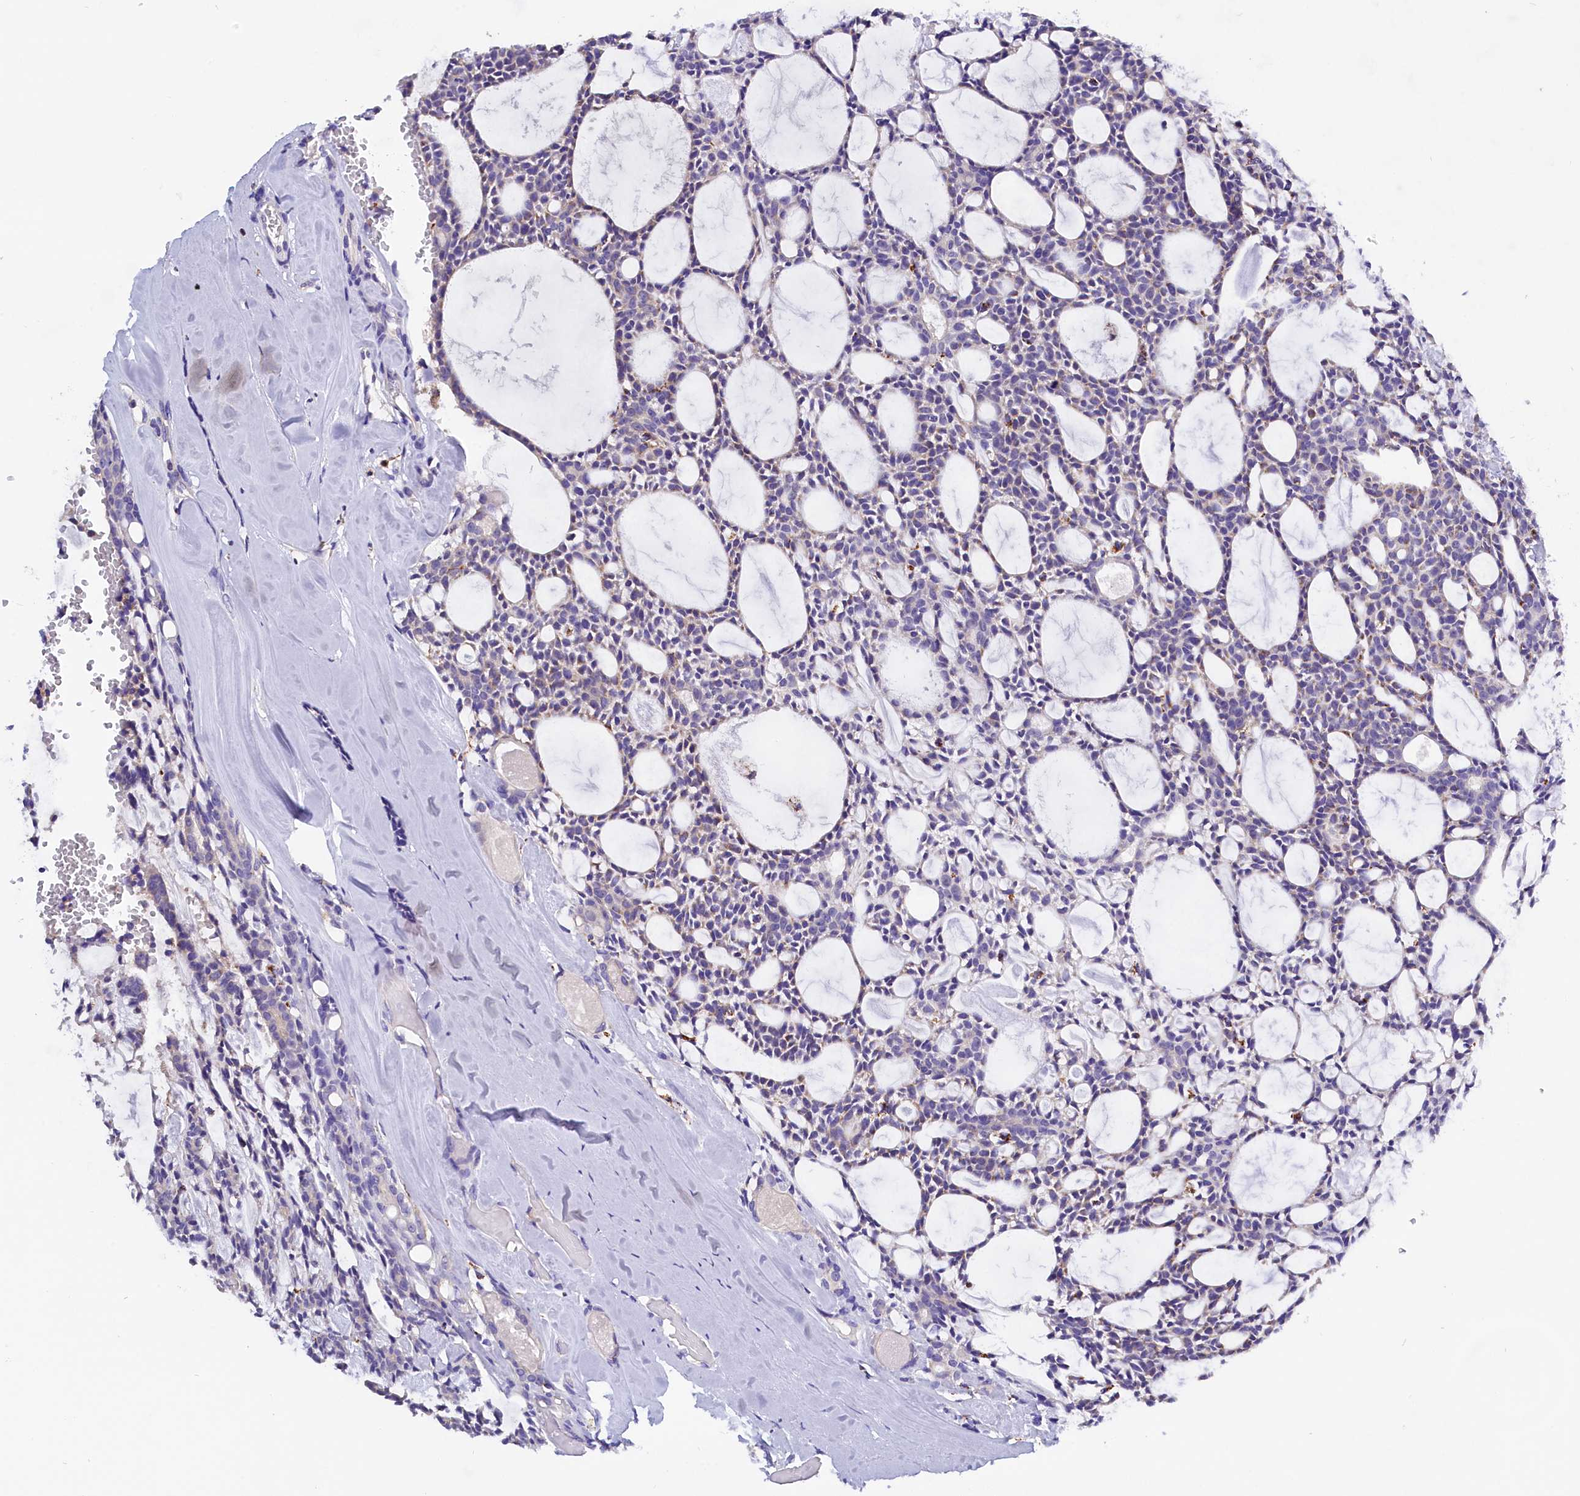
{"staining": {"intensity": "negative", "quantity": "none", "location": "none"}, "tissue": "head and neck cancer", "cell_type": "Tumor cells", "image_type": "cancer", "snomed": [{"axis": "morphology", "description": "Adenocarcinoma, NOS"}, {"axis": "topography", "description": "Salivary gland"}, {"axis": "topography", "description": "Head-Neck"}], "caption": "Head and neck cancer (adenocarcinoma) stained for a protein using IHC displays no staining tumor cells.", "gene": "ABAT", "patient": {"sex": "male", "age": 55}}